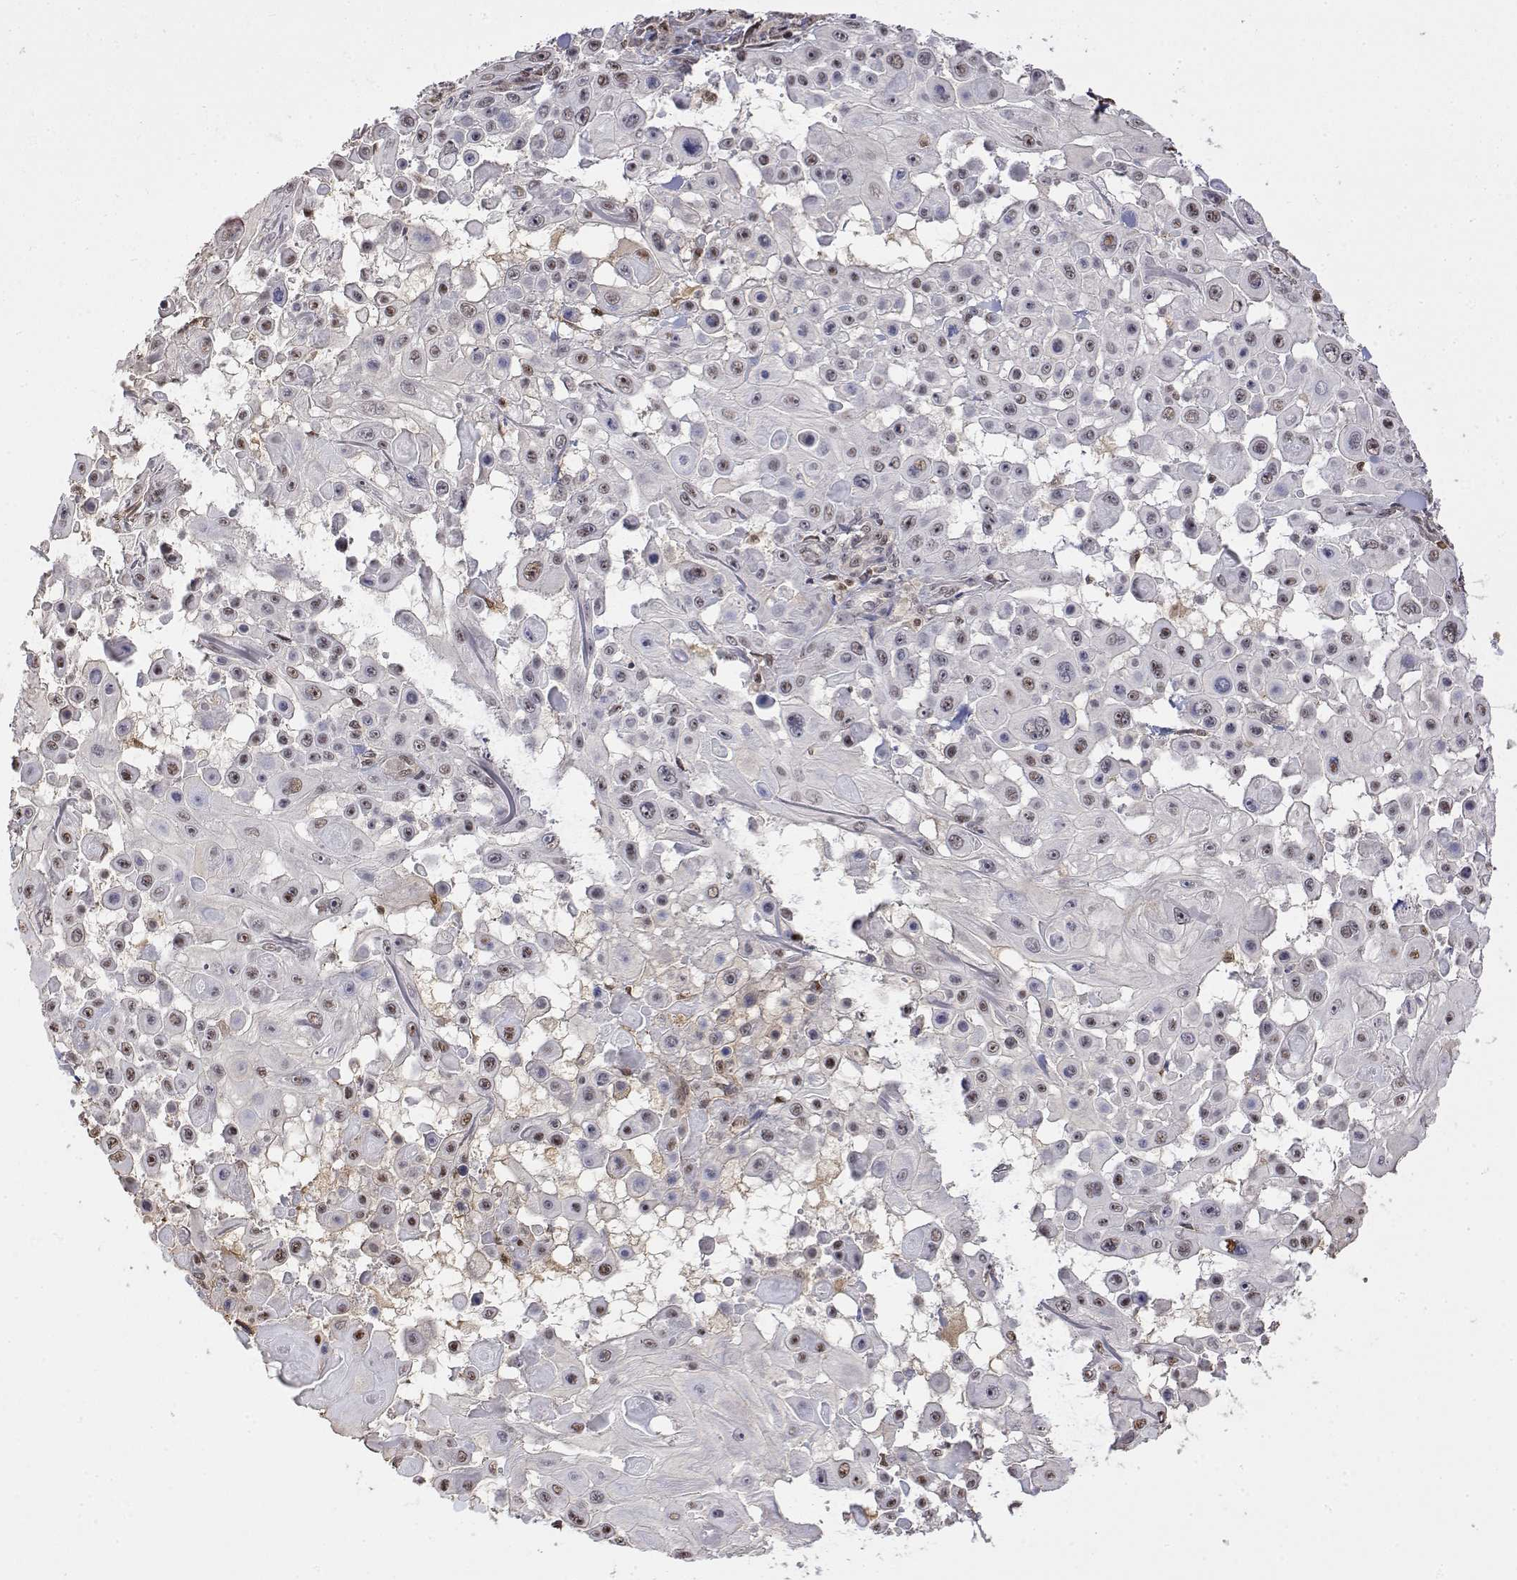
{"staining": {"intensity": "moderate", "quantity": "<25%", "location": "nuclear"}, "tissue": "skin cancer", "cell_type": "Tumor cells", "image_type": "cancer", "snomed": [{"axis": "morphology", "description": "Squamous cell carcinoma, NOS"}, {"axis": "topography", "description": "Skin"}], "caption": "This micrograph displays IHC staining of human squamous cell carcinoma (skin), with low moderate nuclear positivity in about <25% of tumor cells.", "gene": "TPI1", "patient": {"sex": "male", "age": 91}}